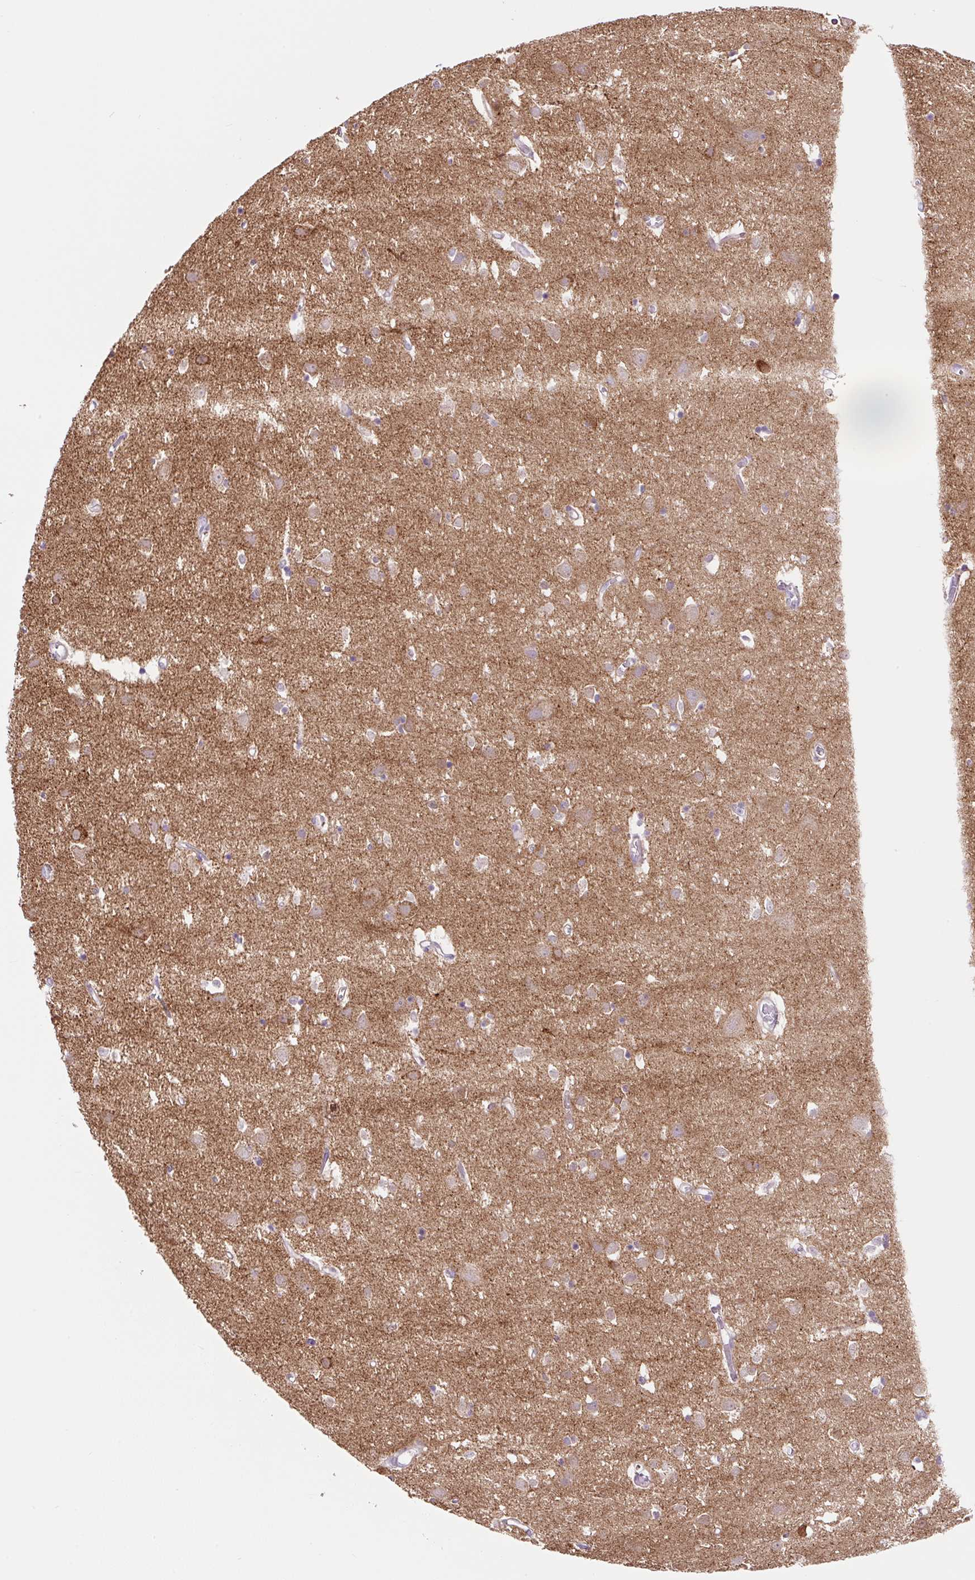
{"staining": {"intensity": "negative", "quantity": "none", "location": "none"}, "tissue": "cerebral cortex", "cell_type": "Endothelial cells", "image_type": "normal", "snomed": [{"axis": "morphology", "description": "Normal tissue, NOS"}, {"axis": "topography", "description": "Cerebral cortex"}], "caption": "Immunohistochemistry micrograph of benign cerebral cortex: human cerebral cortex stained with DAB shows no significant protein positivity in endothelial cells.", "gene": "OGDHL", "patient": {"sex": "male", "age": 70}}